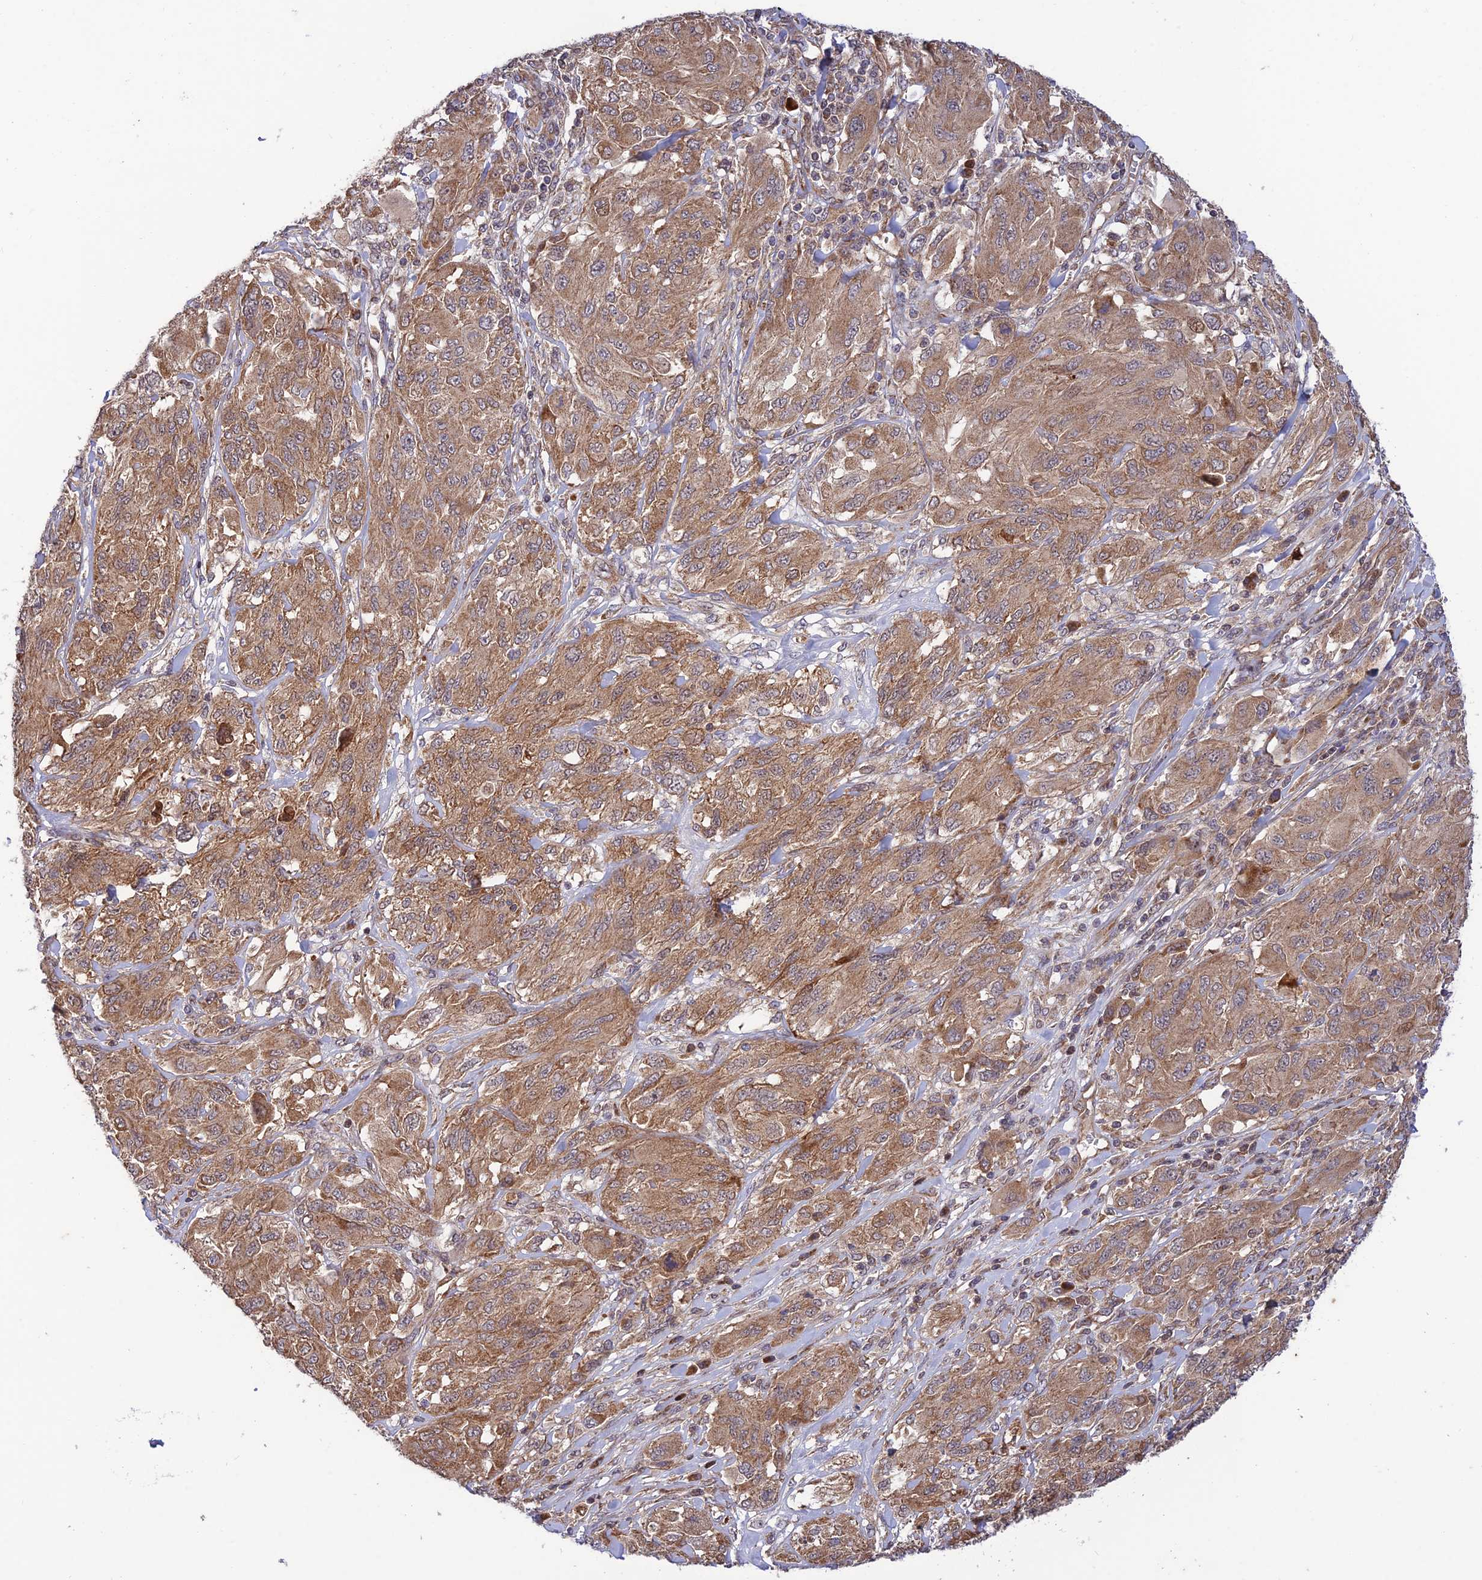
{"staining": {"intensity": "moderate", "quantity": ">75%", "location": "cytoplasmic/membranous"}, "tissue": "melanoma", "cell_type": "Tumor cells", "image_type": "cancer", "snomed": [{"axis": "morphology", "description": "Malignant melanoma, NOS"}, {"axis": "topography", "description": "Skin"}], "caption": "A histopathology image showing moderate cytoplasmic/membranous expression in about >75% of tumor cells in melanoma, as visualized by brown immunohistochemical staining.", "gene": "PLEKHG2", "patient": {"sex": "female", "age": 91}}